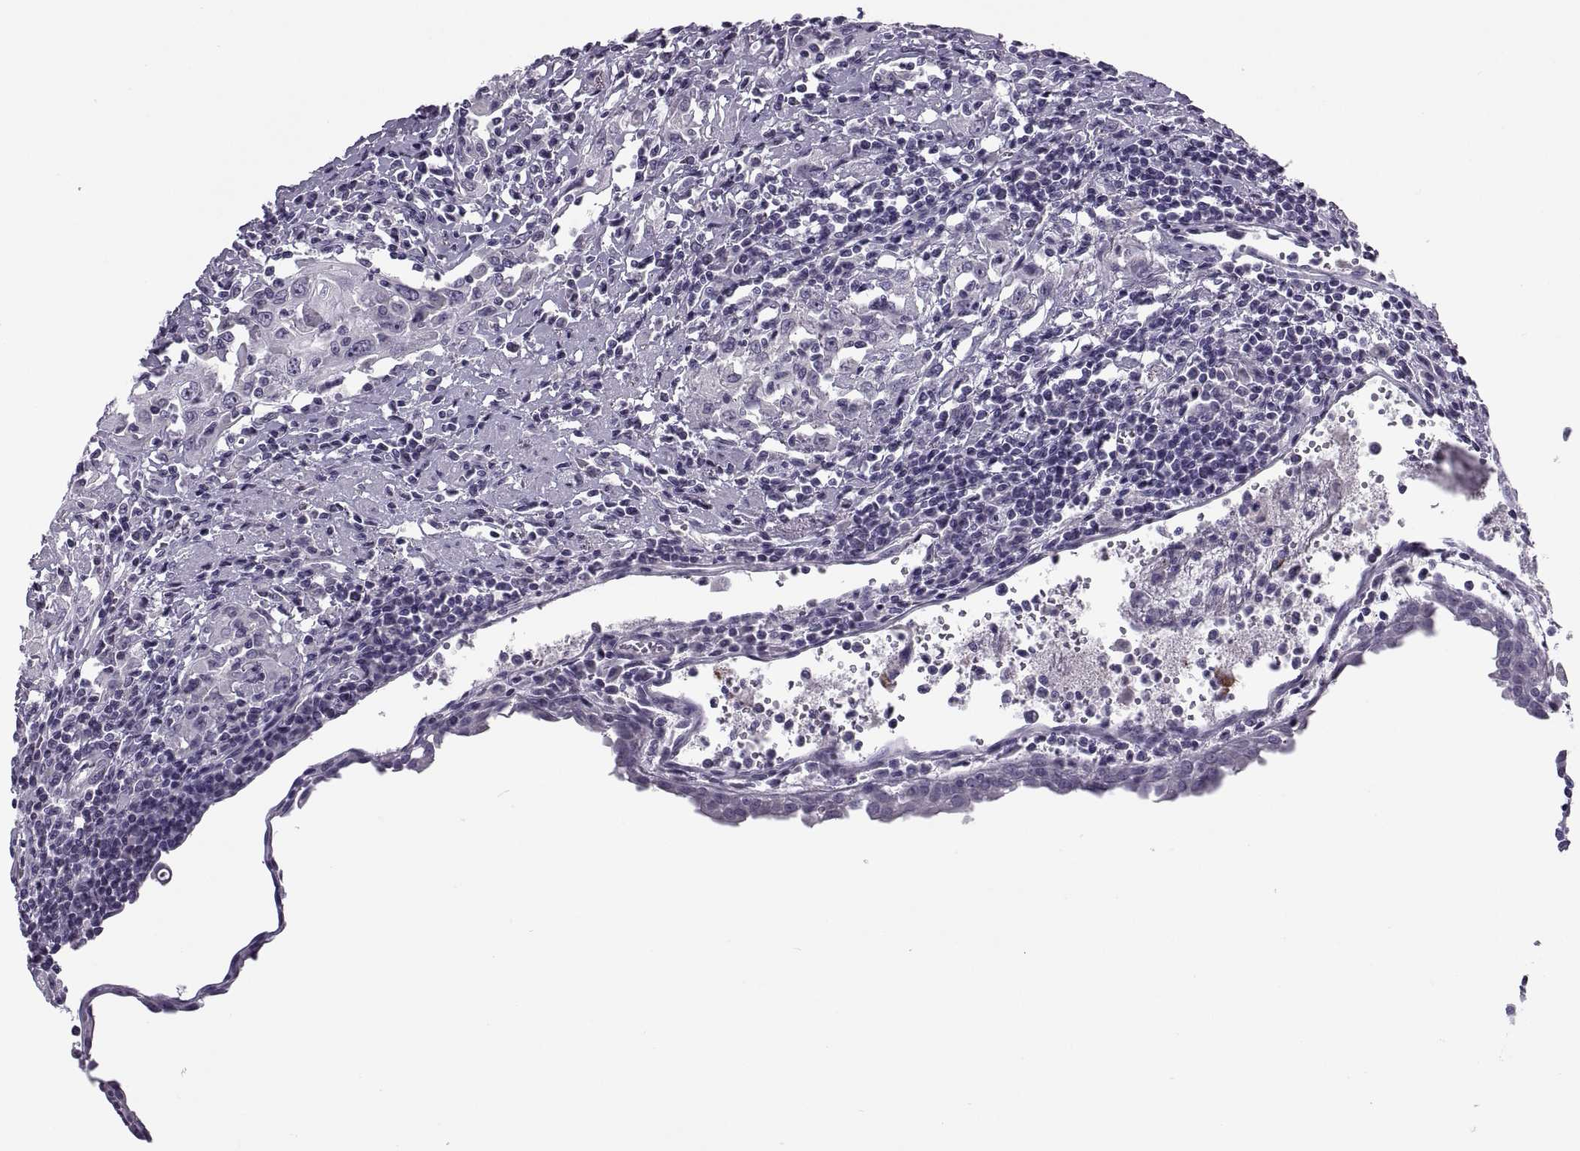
{"staining": {"intensity": "negative", "quantity": "none", "location": "none"}, "tissue": "urothelial cancer", "cell_type": "Tumor cells", "image_type": "cancer", "snomed": [{"axis": "morphology", "description": "Urothelial carcinoma, High grade"}, {"axis": "topography", "description": "Urinary bladder"}], "caption": "The image shows no significant positivity in tumor cells of urothelial cancer.", "gene": "MAGEB1", "patient": {"sex": "female", "age": 85}}